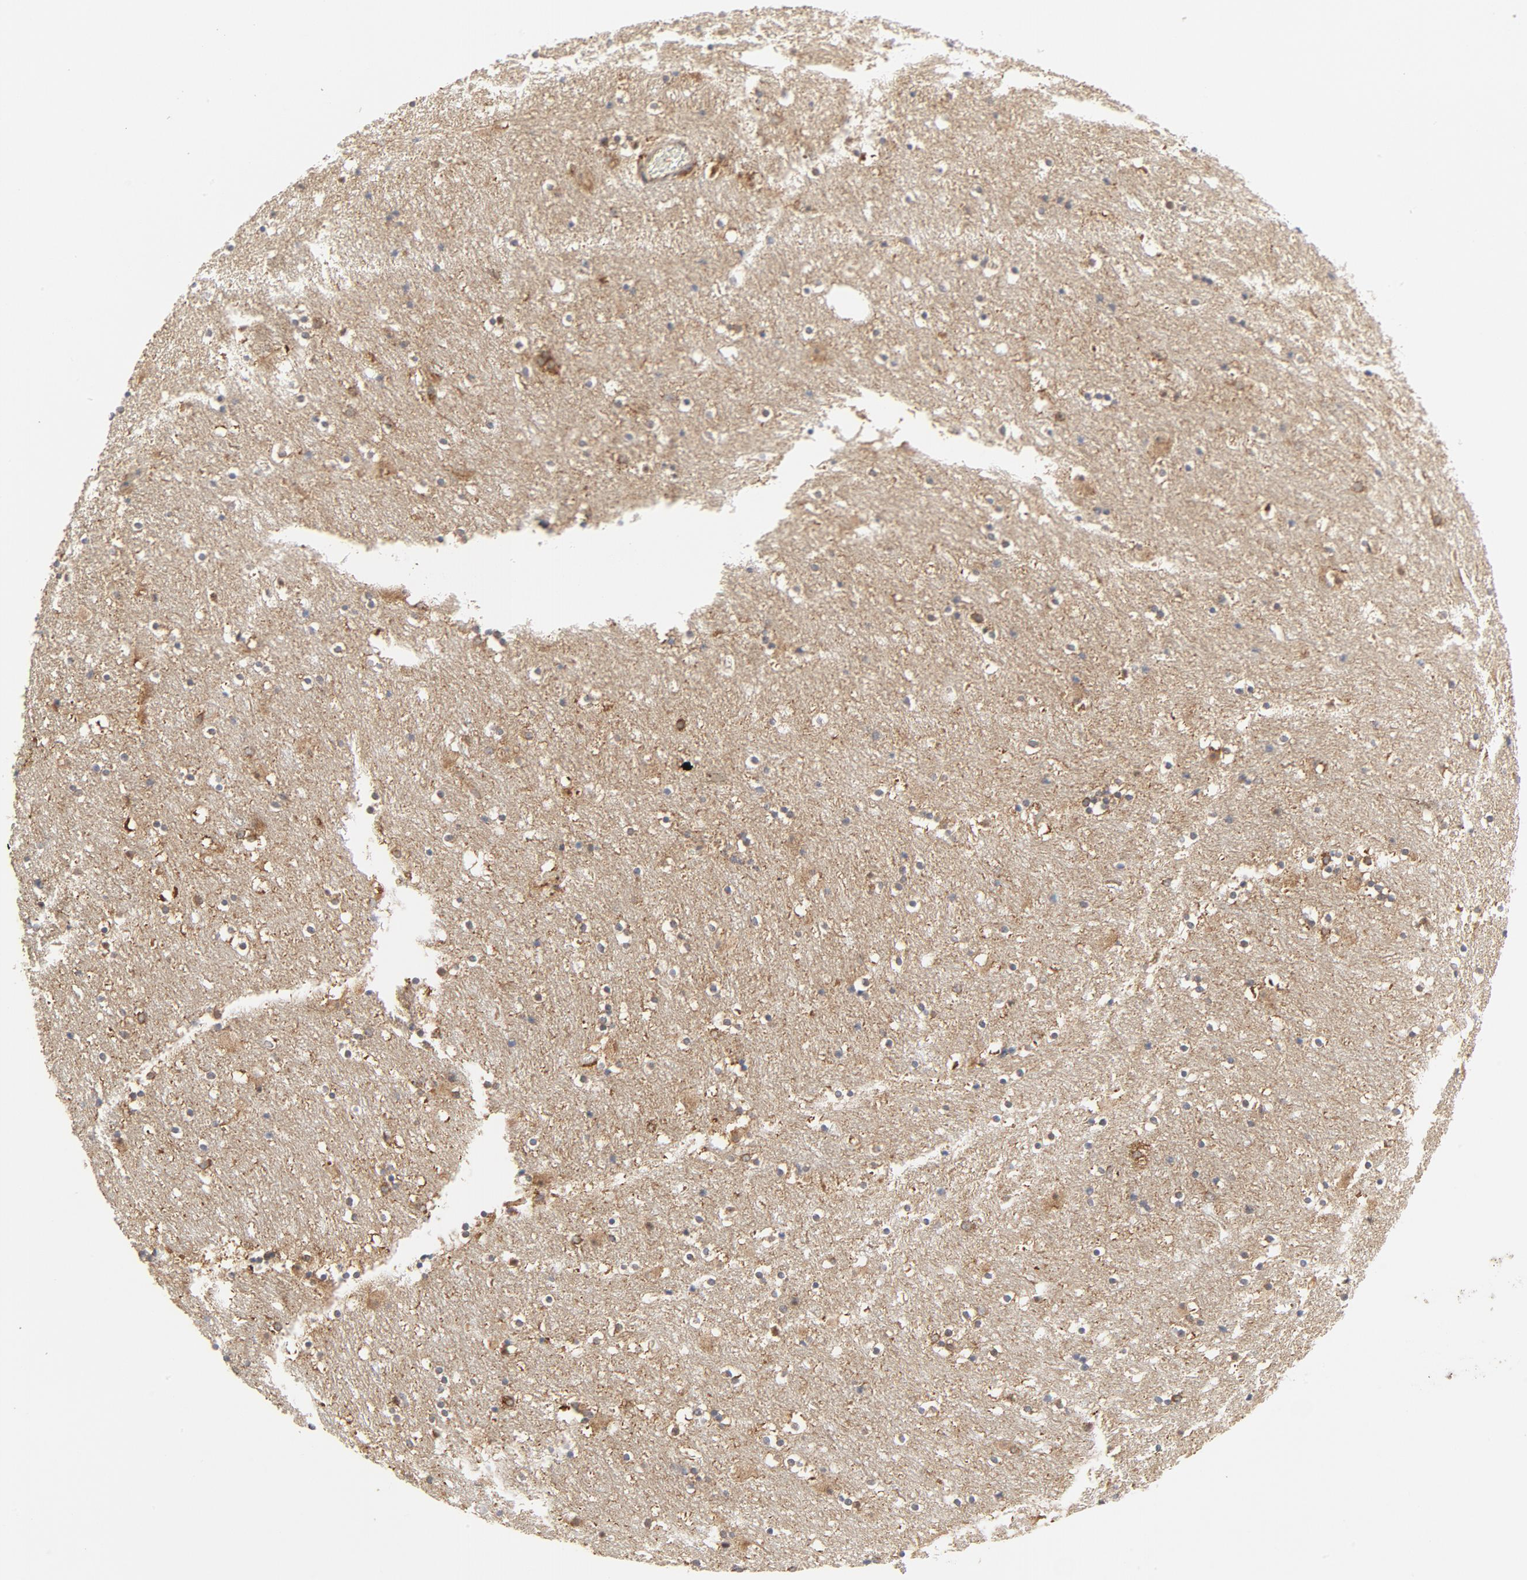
{"staining": {"intensity": "weak", "quantity": "<25%", "location": "cytoplasmic/membranous"}, "tissue": "caudate", "cell_type": "Glial cells", "image_type": "normal", "snomed": [{"axis": "morphology", "description": "Normal tissue, NOS"}, {"axis": "topography", "description": "Lateral ventricle wall"}], "caption": "An immunohistochemistry (IHC) histopathology image of benign caudate is shown. There is no staining in glial cells of caudate.", "gene": "RABEP1", "patient": {"sex": "male", "age": 45}}